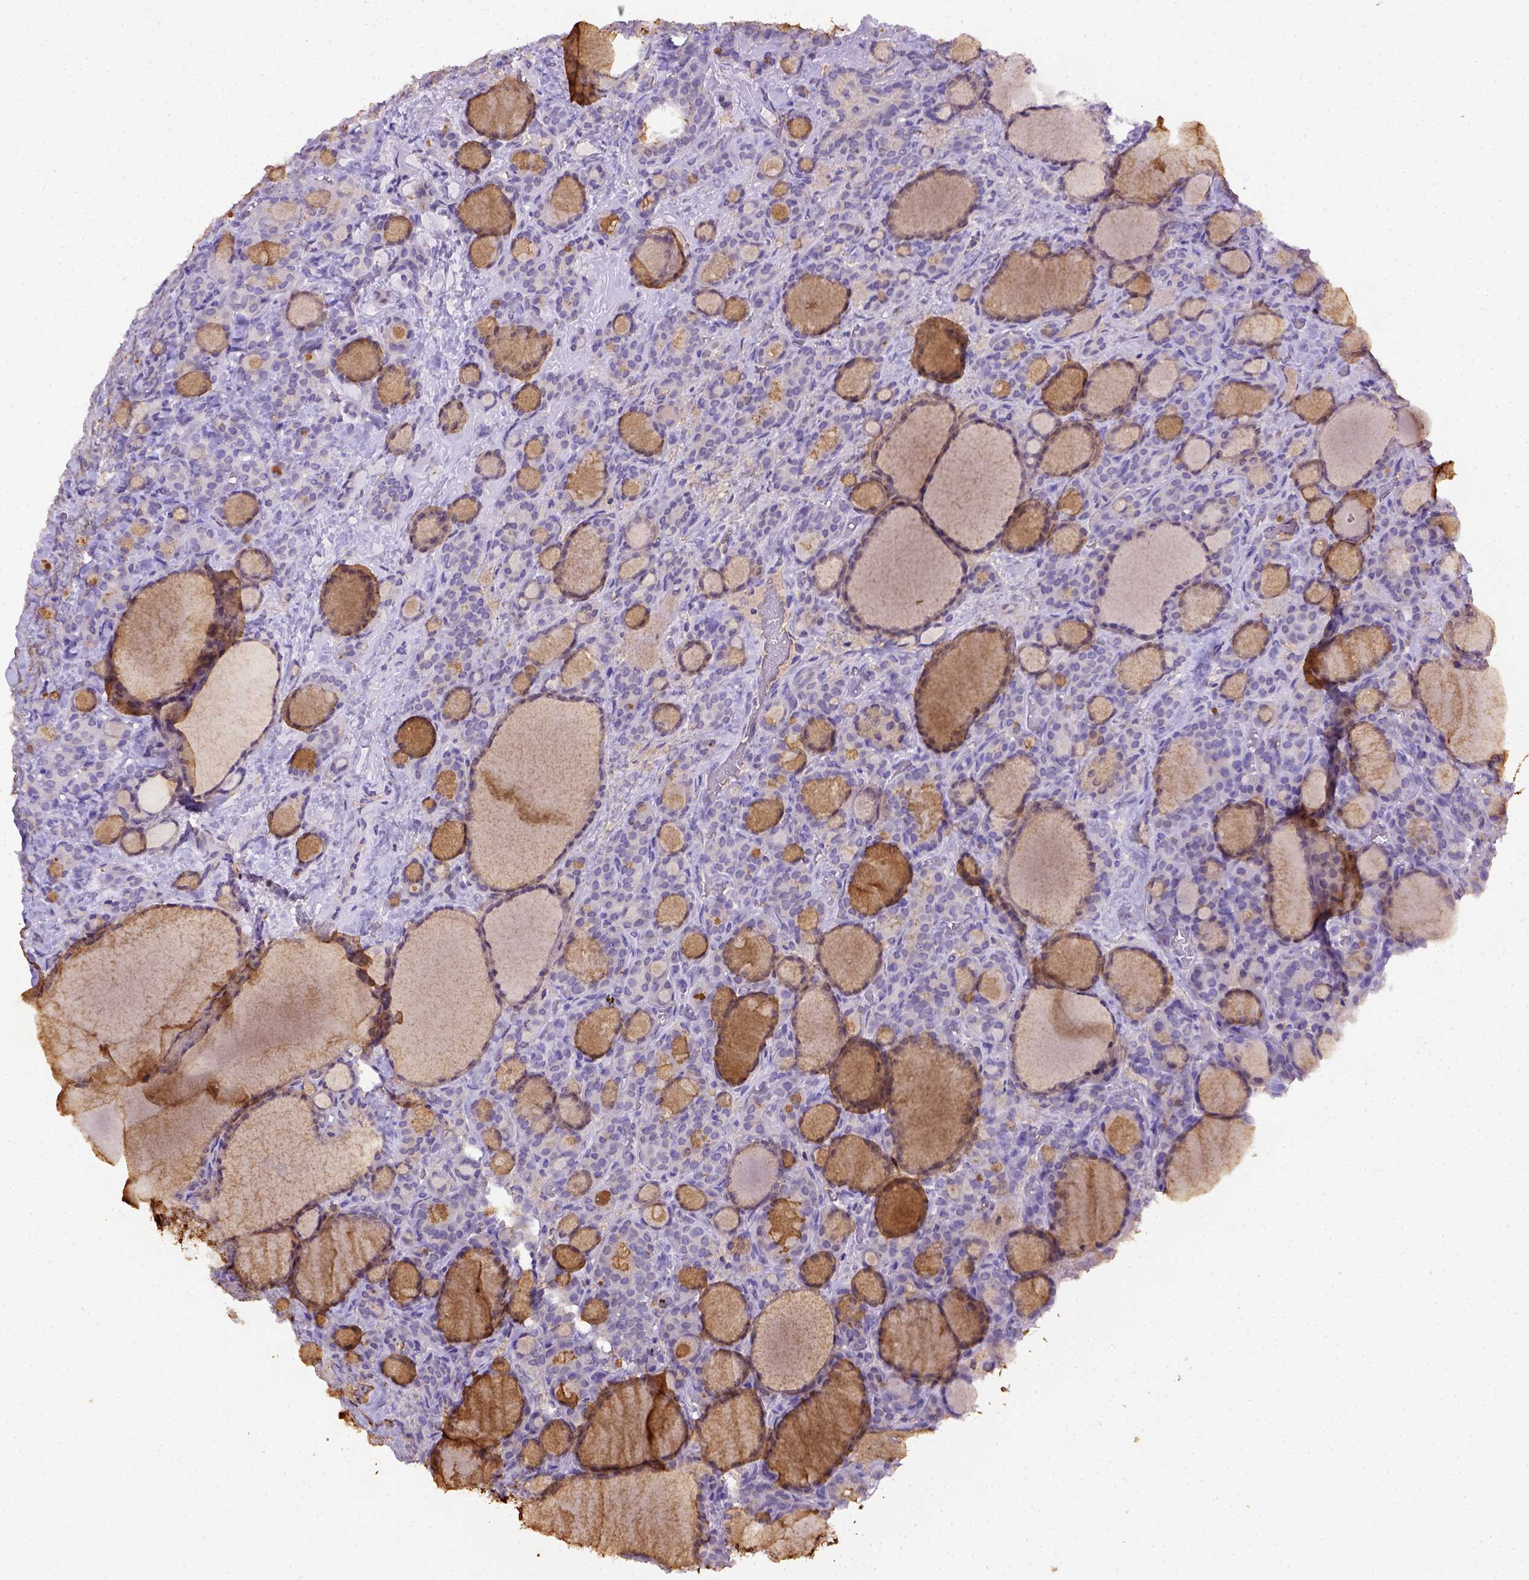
{"staining": {"intensity": "negative", "quantity": "none", "location": "none"}, "tissue": "thyroid cancer", "cell_type": "Tumor cells", "image_type": "cancer", "snomed": [{"axis": "morphology", "description": "Normal tissue, NOS"}, {"axis": "morphology", "description": "Follicular adenoma carcinoma, NOS"}, {"axis": "topography", "description": "Thyroid gland"}], "caption": "Immunohistochemistry (IHC) image of neoplastic tissue: follicular adenoma carcinoma (thyroid) stained with DAB (3,3'-diaminobenzidine) shows no significant protein positivity in tumor cells.", "gene": "B3GAT1", "patient": {"sex": "female", "age": 31}}